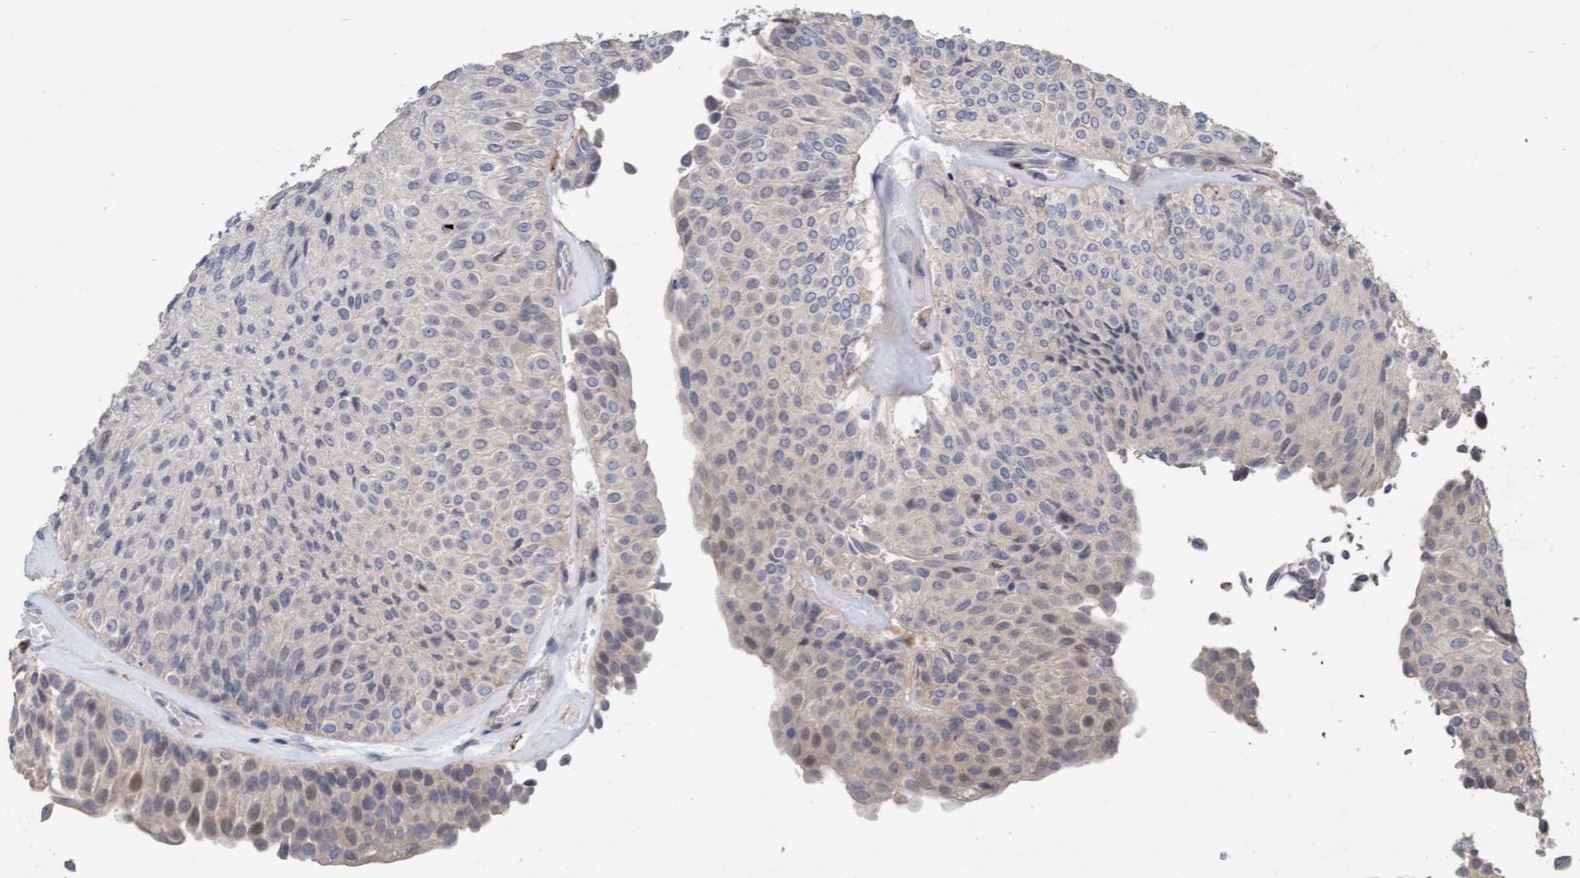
{"staining": {"intensity": "weak", "quantity": "<25%", "location": "cytoplasmic/membranous,nuclear"}, "tissue": "urothelial cancer", "cell_type": "Tumor cells", "image_type": "cancer", "snomed": [{"axis": "morphology", "description": "Urothelial carcinoma, Low grade"}, {"axis": "topography", "description": "Urinary bladder"}], "caption": "The histopathology image displays no significant positivity in tumor cells of urothelial carcinoma (low-grade). (IHC, brightfield microscopy, high magnification).", "gene": "LONRF1", "patient": {"sex": "male", "age": 78}}